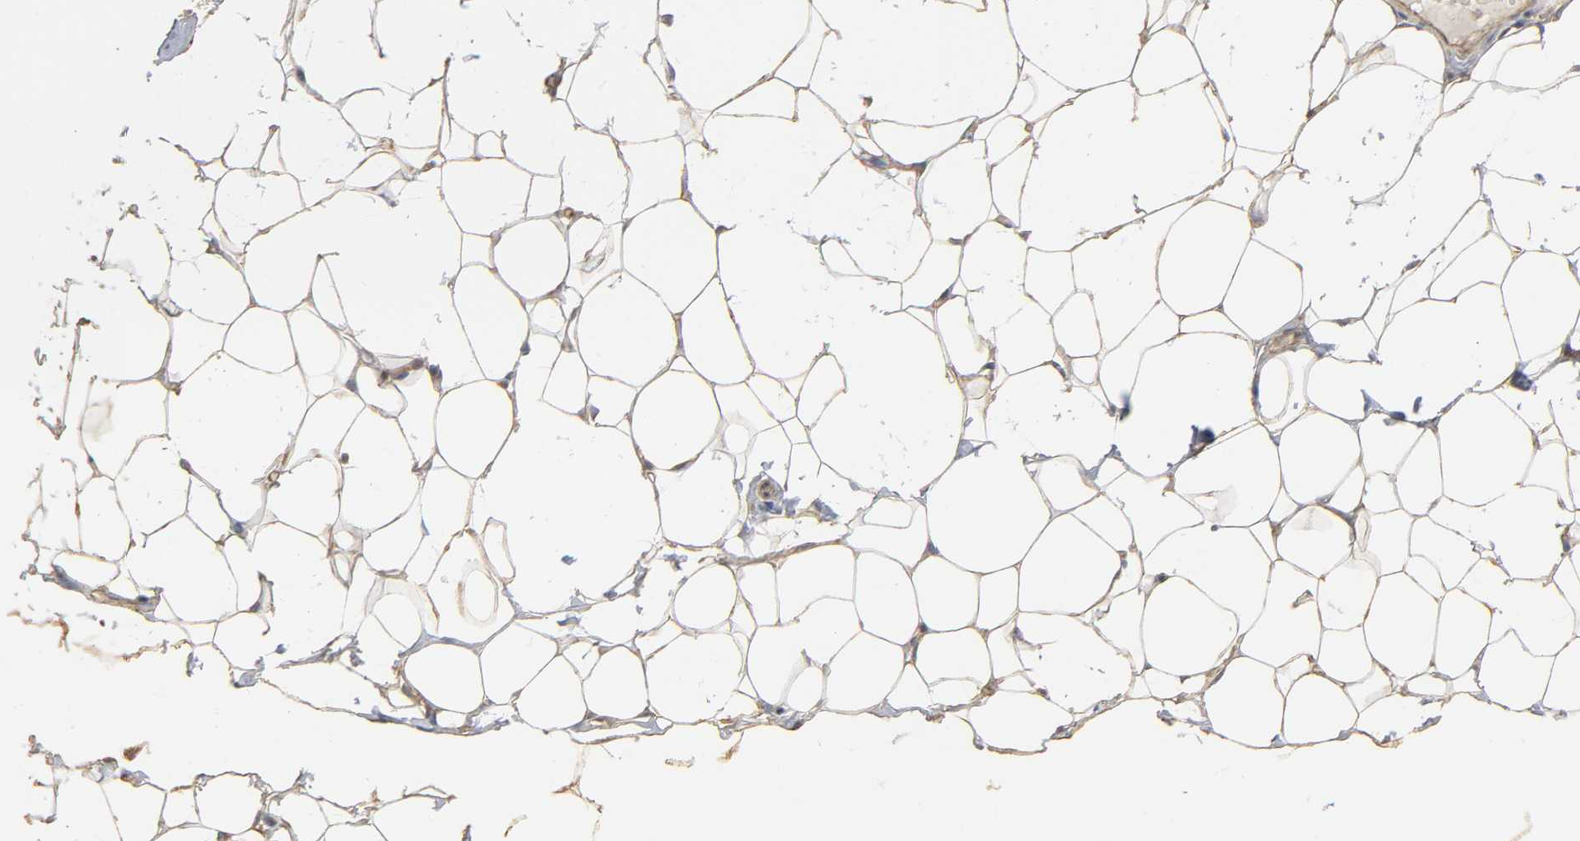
{"staining": {"intensity": "weak", "quantity": ">75%", "location": "cytoplasmic/membranous"}, "tissue": "adipose tissue", "cell_type": "Adipocytes", "image_type": "normal", "snomed": [{"axis": "morphology", "description": "Normal tissue, NOS"}, {"axis": "topography", "description": "Soft tissue"}], "caption": "Adipocytes demonstrate low levels of weak cytoplasmic/membranous expression in about >75% of cells in unremarkable human adipose tissue.", "gene": "SH3GLB1", "patient": {"sex": "male", "age": 26}}